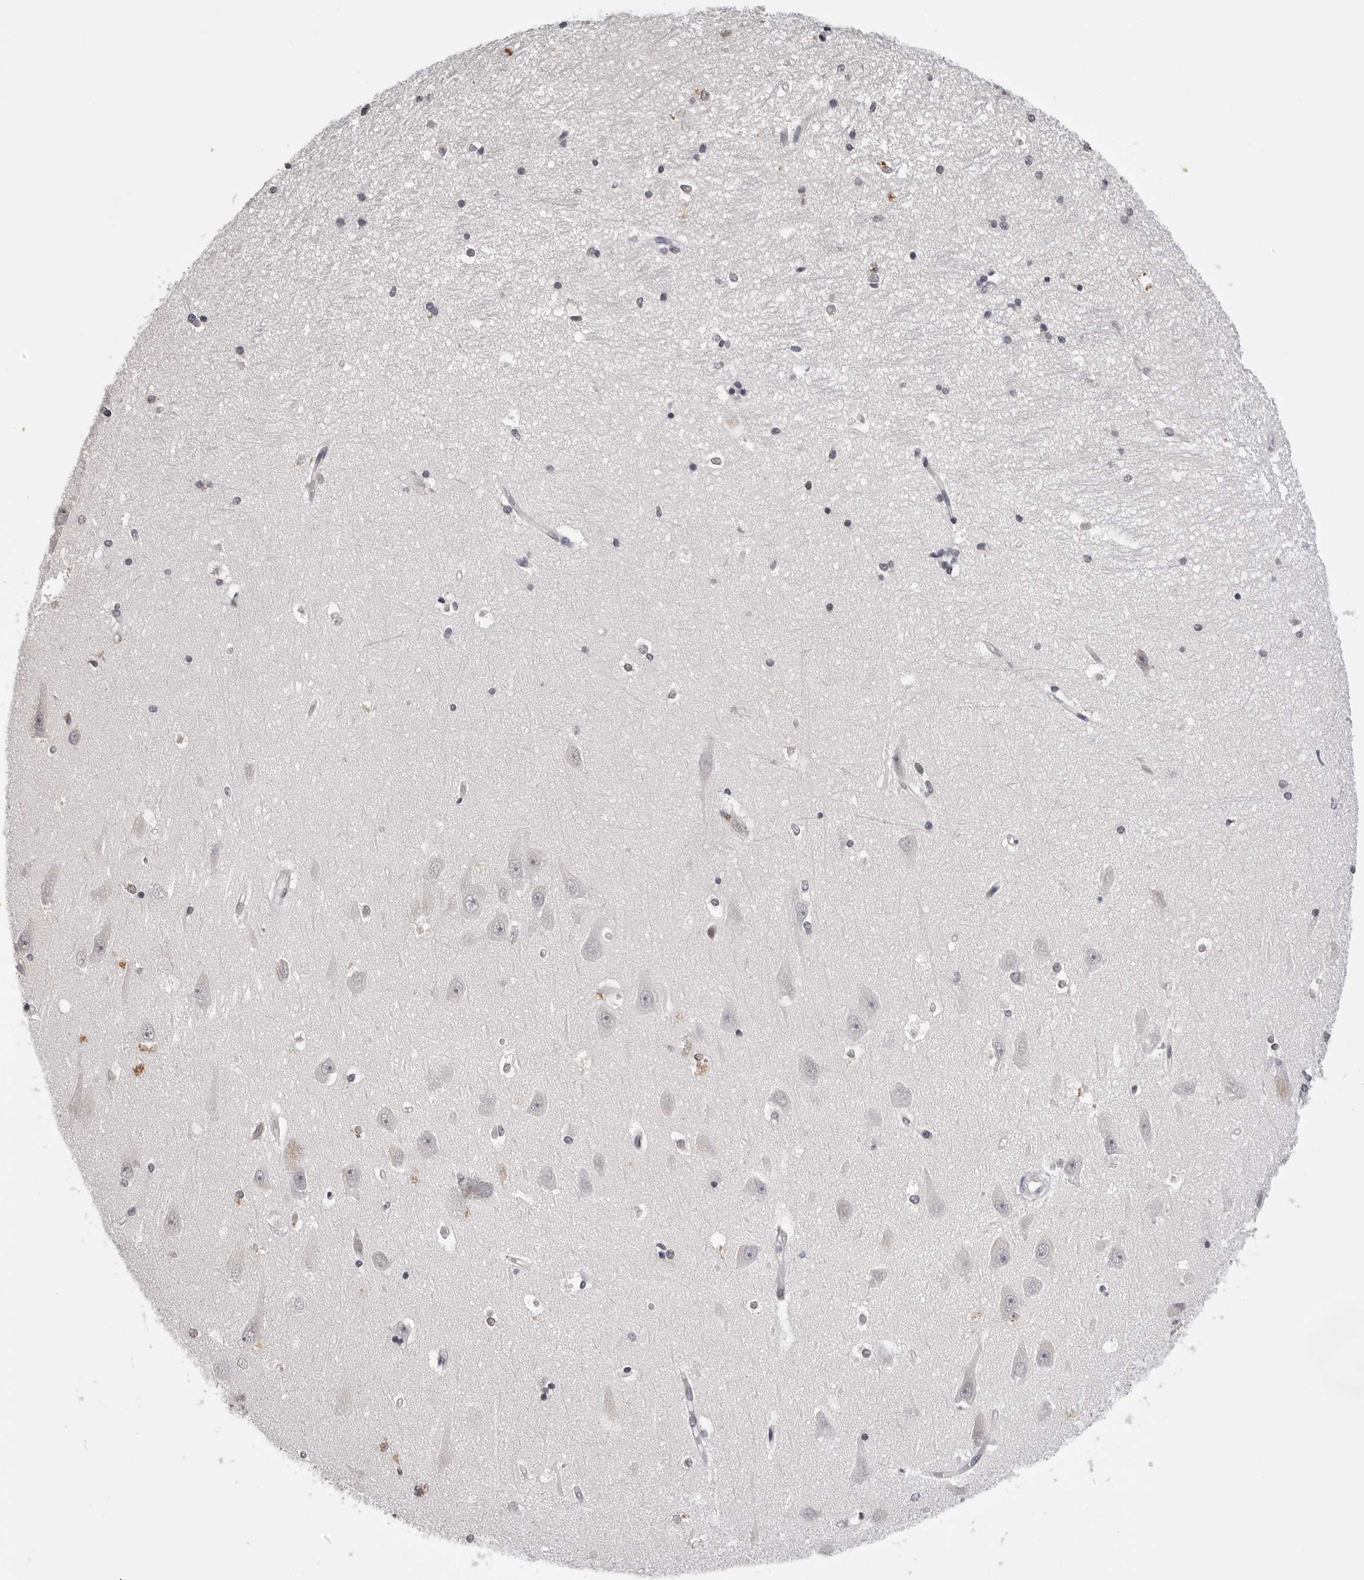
{"staining": {"intensity": "negative", "quantity": "none", "location": "none"}, "tissue": "hippocampus", "cell_type": "Glial cells", "image_type": "normal", "snomed": [{"axis": "morphology", "description": "Normal tissue, NOS"}, {"axis": "topography", "description": "Hippocampus"}], "caption": "Hippocampus stained for a protein using immunohistochemistry (IHC) exhibits no expression glial cells.", "gene": "CDK20", "patient": {"sex": "male", "age": 45}}